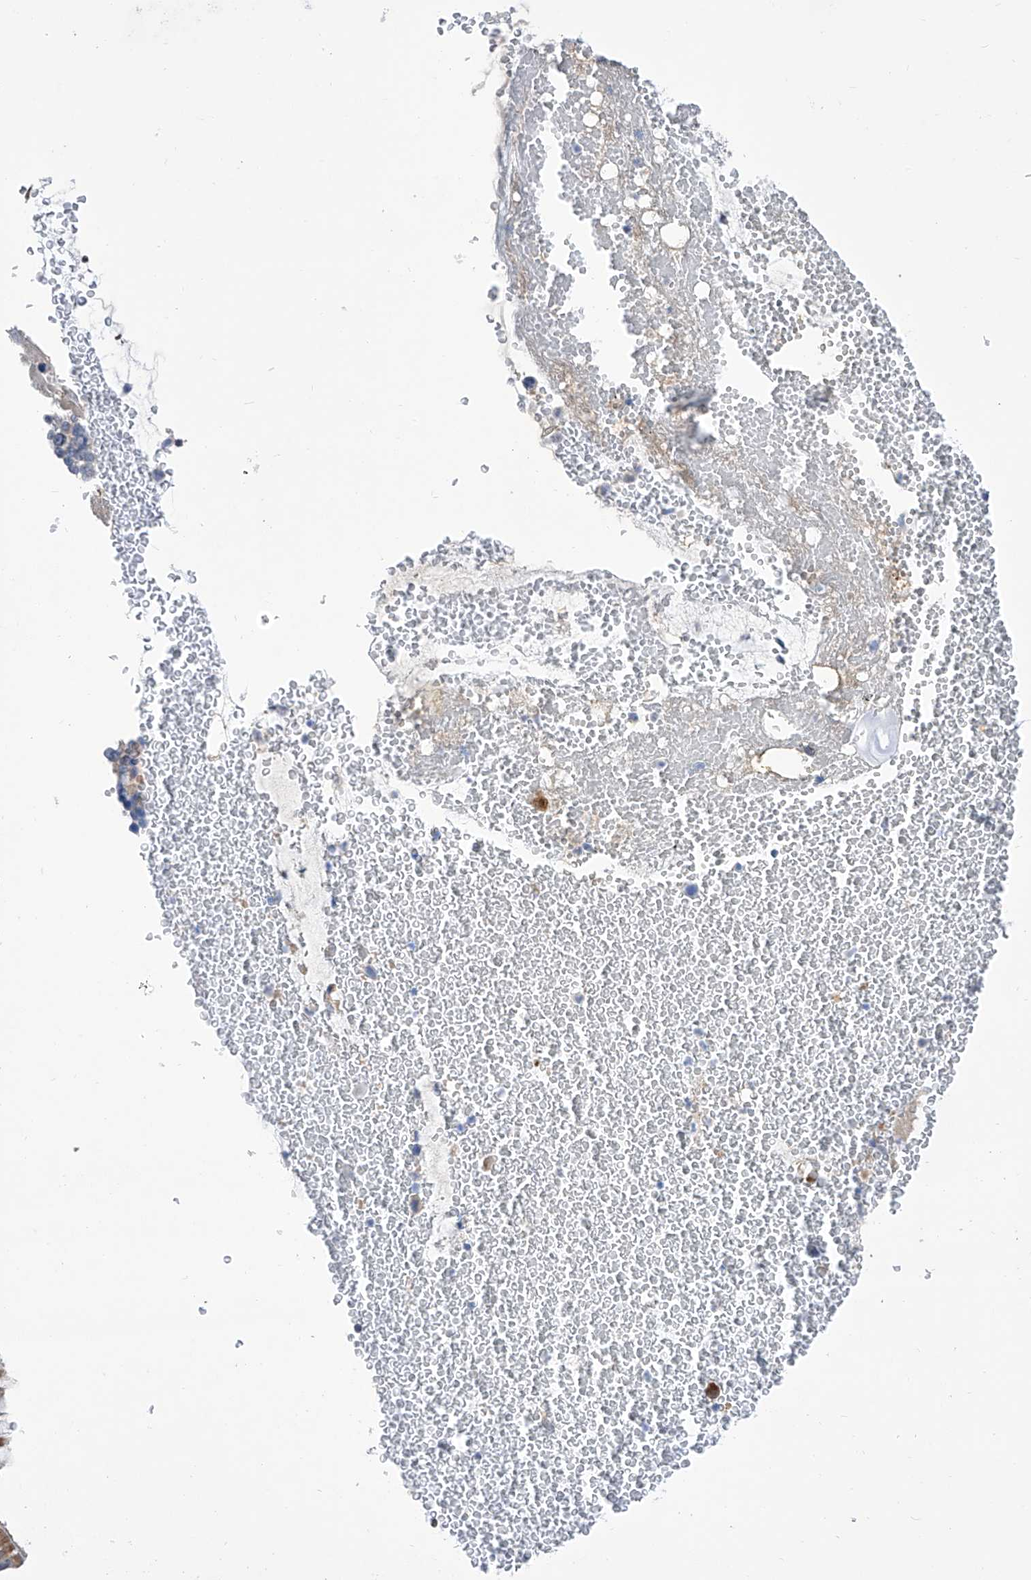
{"staining": {"intensity": "moderate", "quantity": "25%-75%", "location": "cytoplasmic/membranous"}, "tissue": "bronchus", "cell_type": "Respiratory epithelial cells", "image_type": "normal", "snomed": [{"axis": "morphology", "description": "Normal tissue, NOS"}, {"axis": "morphology", "description": "Squamous cell carcinoma, NOS"}, {"axis": "topography", "description": "Lymph node"}, {"axis": "topography", "description": "Bronchus"}, {"axis": "topography", "description": "Lung"}], "caption": "Human bronchus stained for a protein (brown) shows moderate cytoplasmic/membranous positive staining in about 25%-75% of respiratory epithelial cells.", "gene": "SRBD1", "patient": {"sex": "male", "age": 66}}